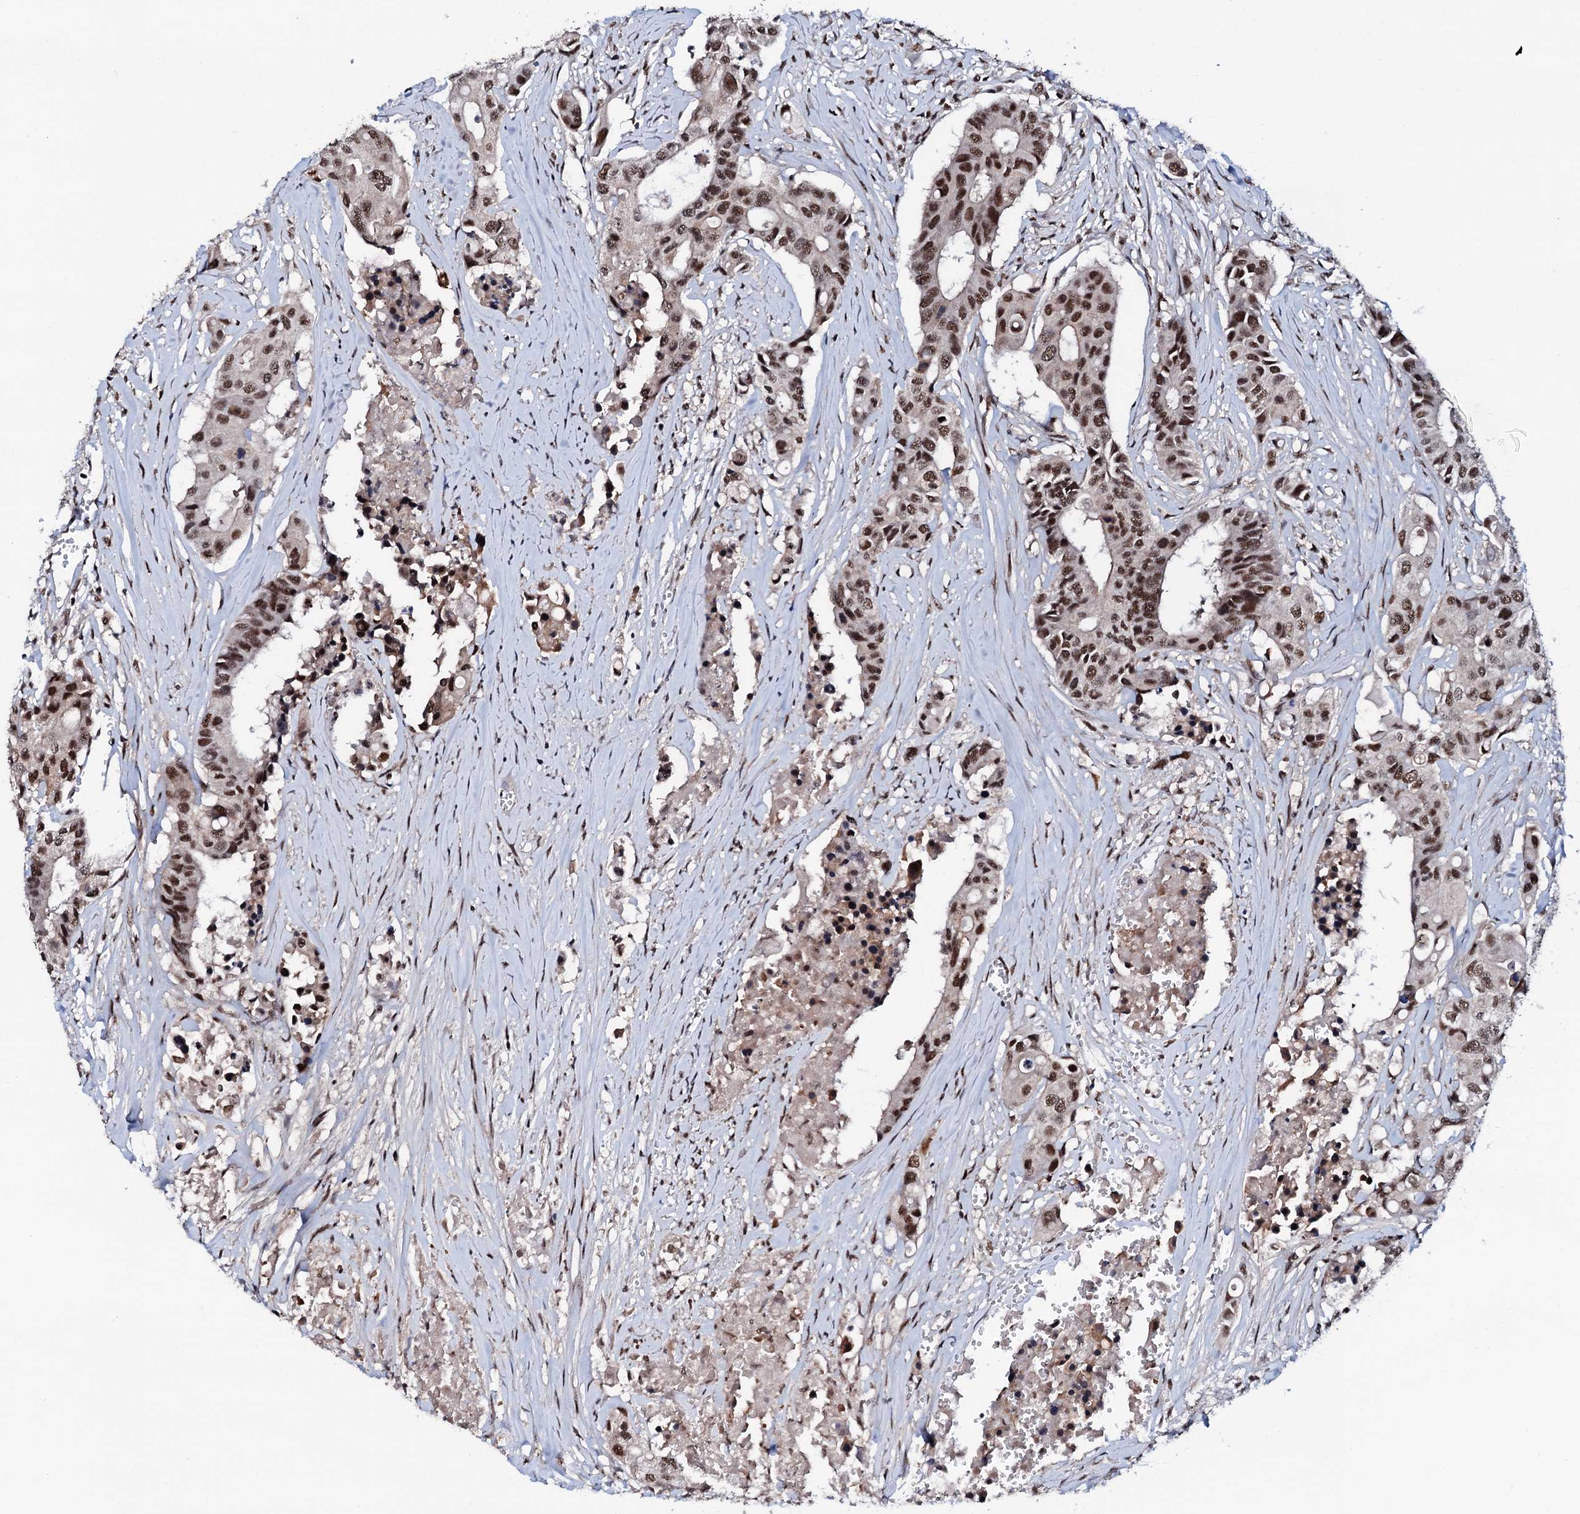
{"staining": {"intensity": "moderate", "quantity": ">75%", "location": "nuclear"}, "tissue": "colorectal cancer", "cell_type": "Tumor cells", "image_type": "cancer", "snomed": [{"axis": "morphology", "description": "Adenocarcinoma, NOS"}, {"axis": "topography", "description": "Colon"}], "caption": "Adenocarcinoma (colorectal) was stained to show a protein in brown. There is medium levels of moderate nuclear positivity in approximately >75% of tumor cells.", "gene": "PRPF18", "patient": {"sex": "male", "age": 77}}